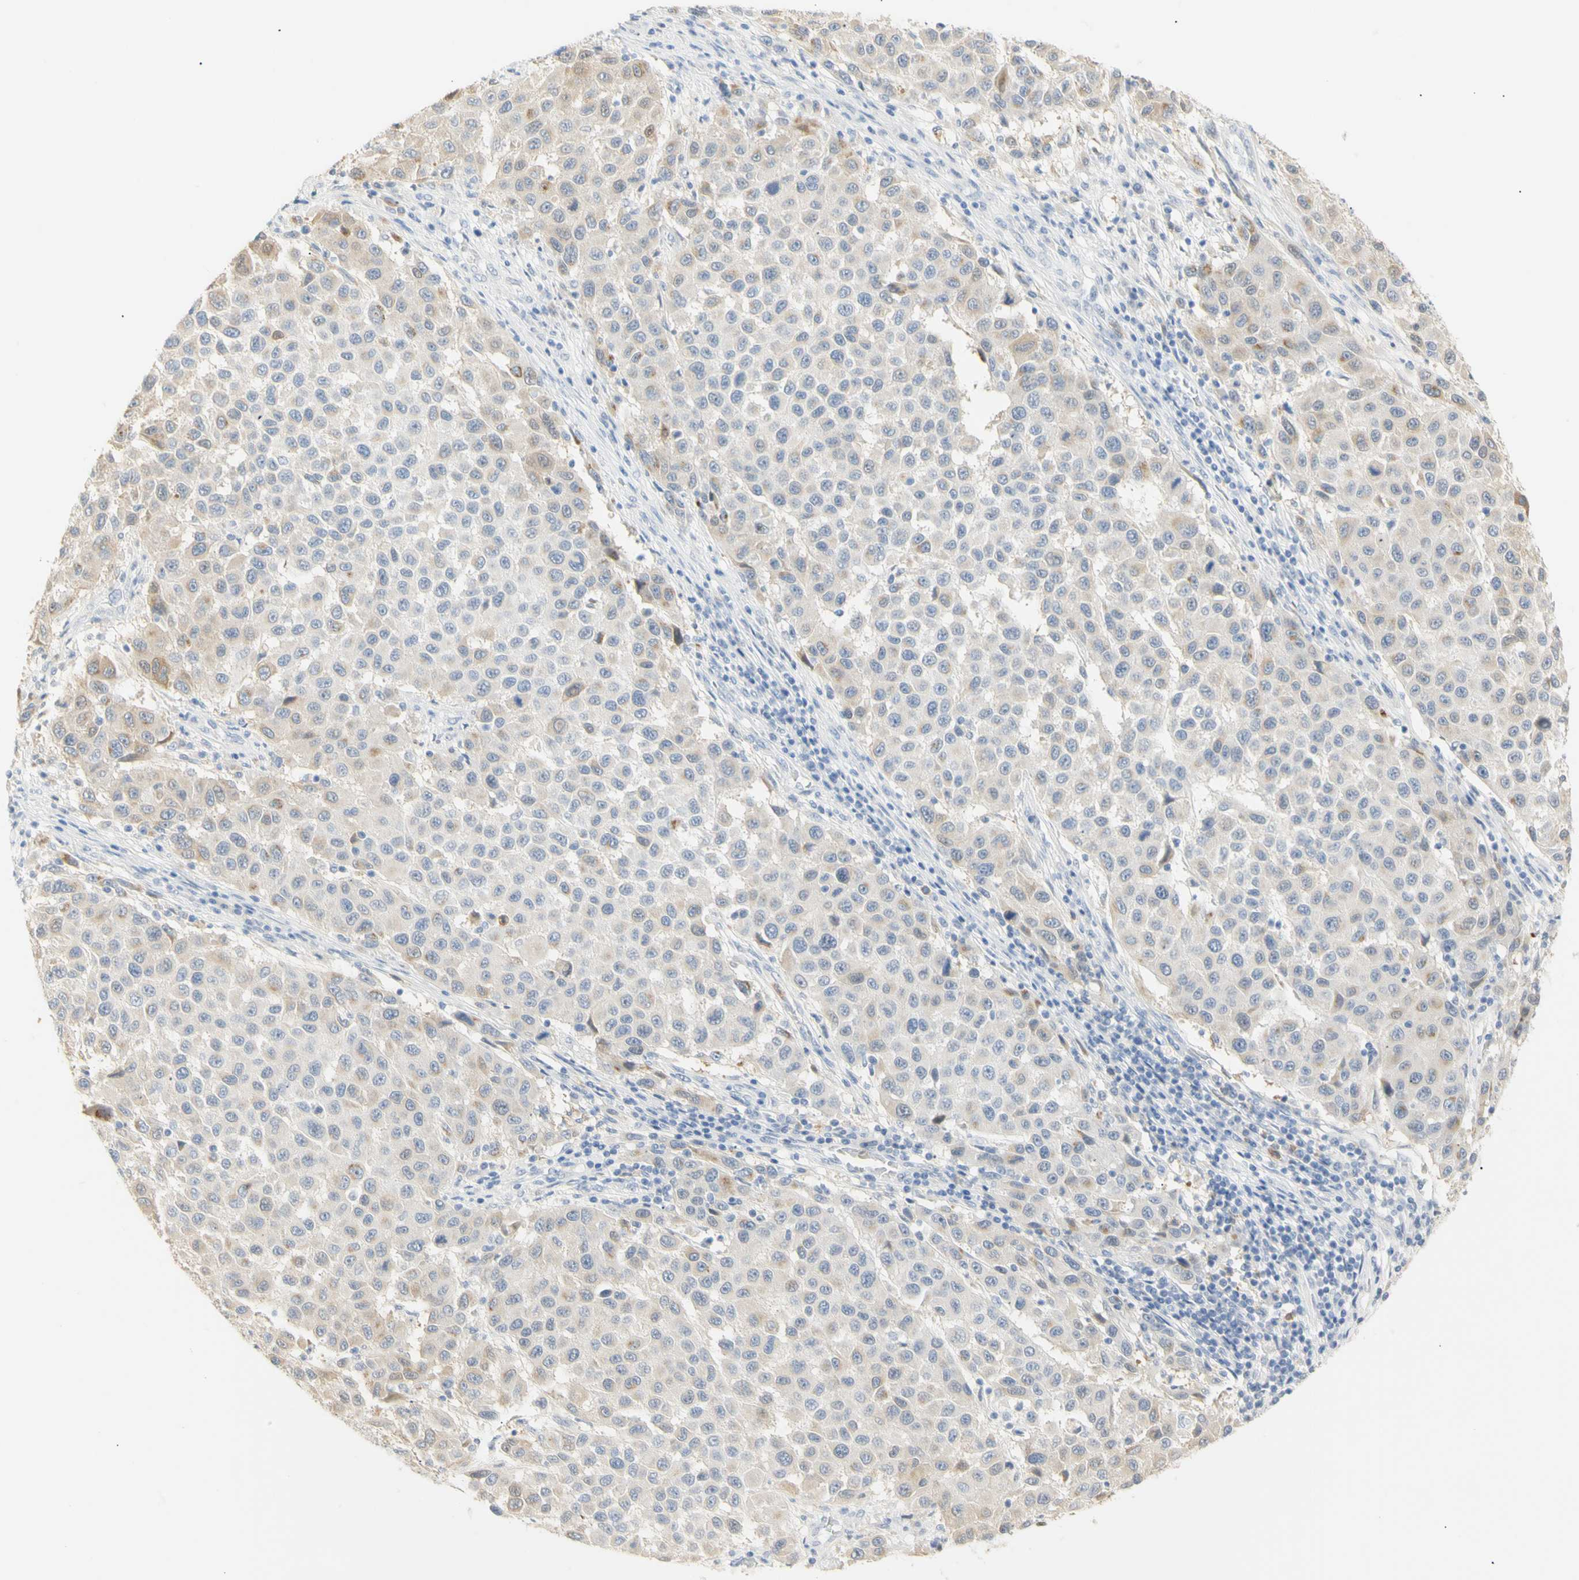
{"staining": {"intensity": "weak", "quantity": ">75%", "location": "cytoplasmic/membranous"}, "tissue": "melanoma", "cell_type": "Tumor cells", "image_type": "cancer", "snomed": [{"axis": "morphology", "description": "Malignant melanoma, Metastatic site"}, {"axis": "topography", "description": "Lymph node"}], "caption": "This micrograph displays immunohistochemistry (IHC) staining of melanoma, with low weak cytoplasmic/membranous expression in about >75% of tumor cells.", "gene": "B4GALNT3", "patient": {"sex": "male", "age": 61}}